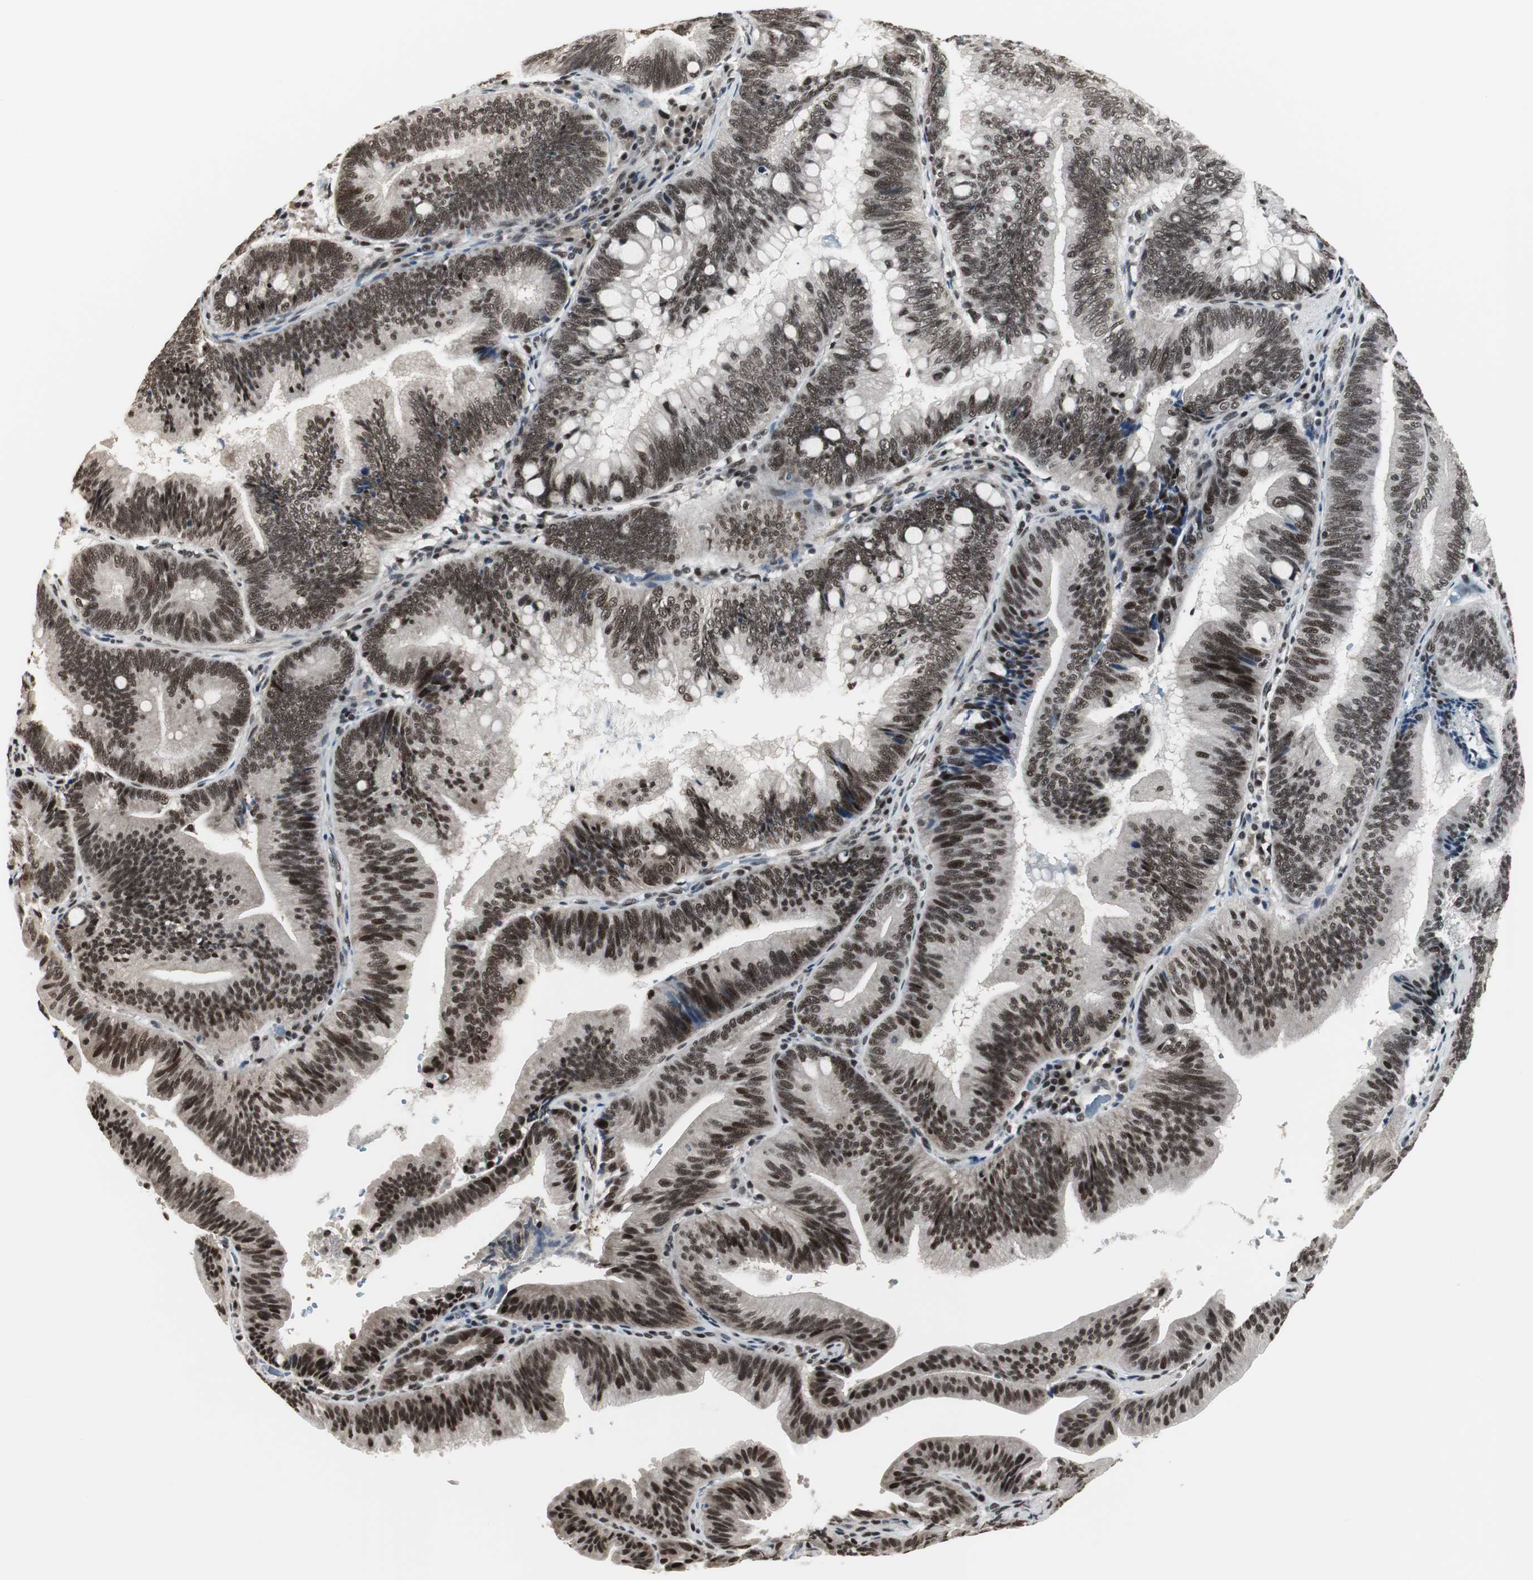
{"staining": {"intensity": "strong", "quantity": ">75%", "location": "nuclear"}, "tissue": "pancreatic cancer", "cell_type": "Tumor cells", "image_type": "cancer", "snomed": [{"axis": "morphology", "description": "Adenocarcinoma, NOS"}, {"axis": "topography", "description": "Pancreas"}], "caption": "Pancreatic adenocarcinoma stained with a protein marker demonstrates strong staining in tumor cells.", "gene": "CDK9", "patient": {"sex": "male", "age": 82}}